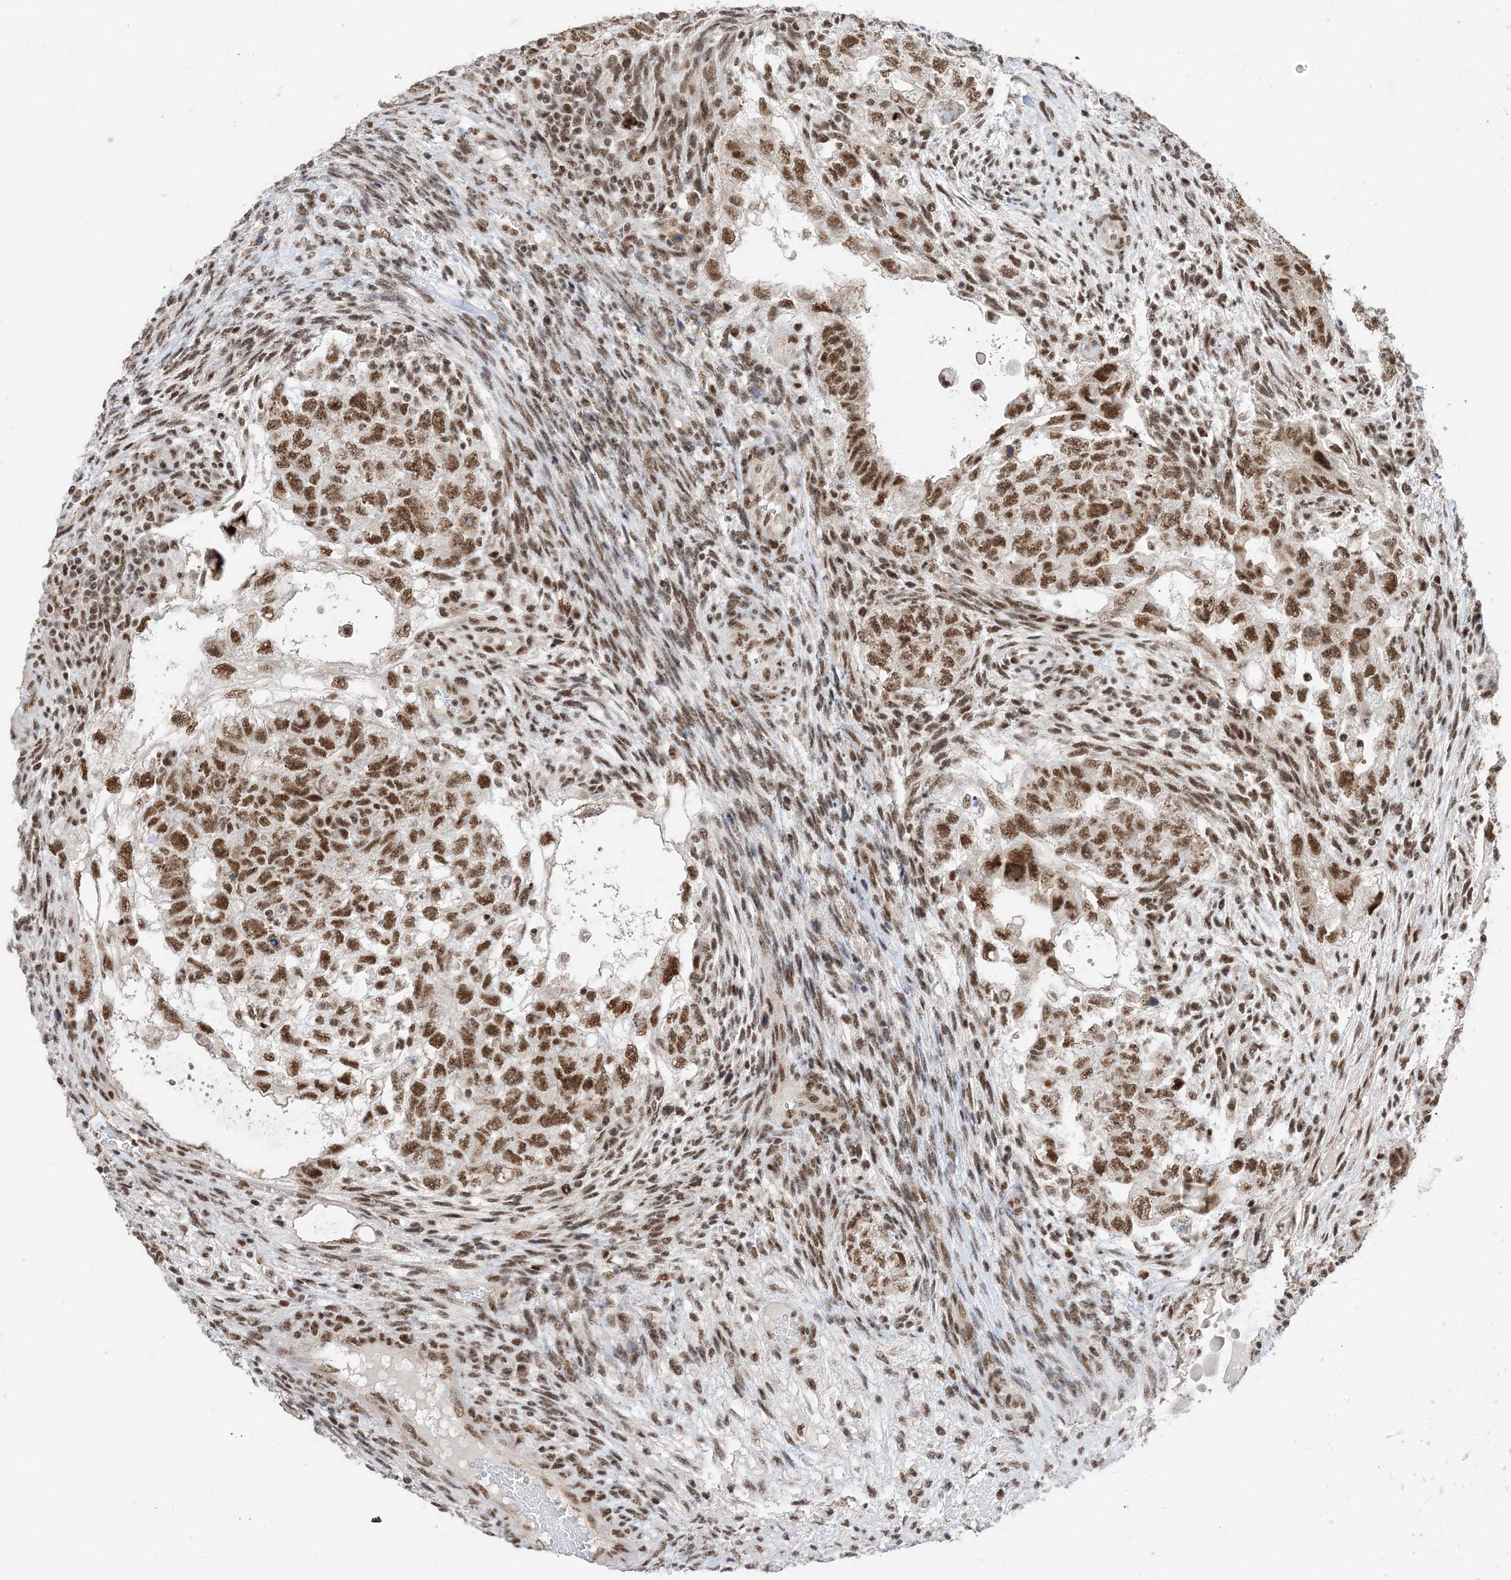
{"staining": {"intensity": "moderate", "quantity": ">75%", "location": "nuclear"}, "tissue": "testis cancer", "cell_type": "Tumor cells", "image_type": "cancer", "snomed": [{"axis": "morphology", "description": "Carcinoma, Embryonal, NOS"}, {"axis": "topography", "description": "Testis"}], "caption": "Protein staining by immunohistochemistry demonstrates moderate nuclear staining in about >75% of tumor cells in embryonal carcinoma (testis). (DAB (3,3'-diaminobenzidine) = brown stain, brightfield microscopy at high magnification).", "gene": "SF3A3", "patient": {"sex": "male", "age": 36}}